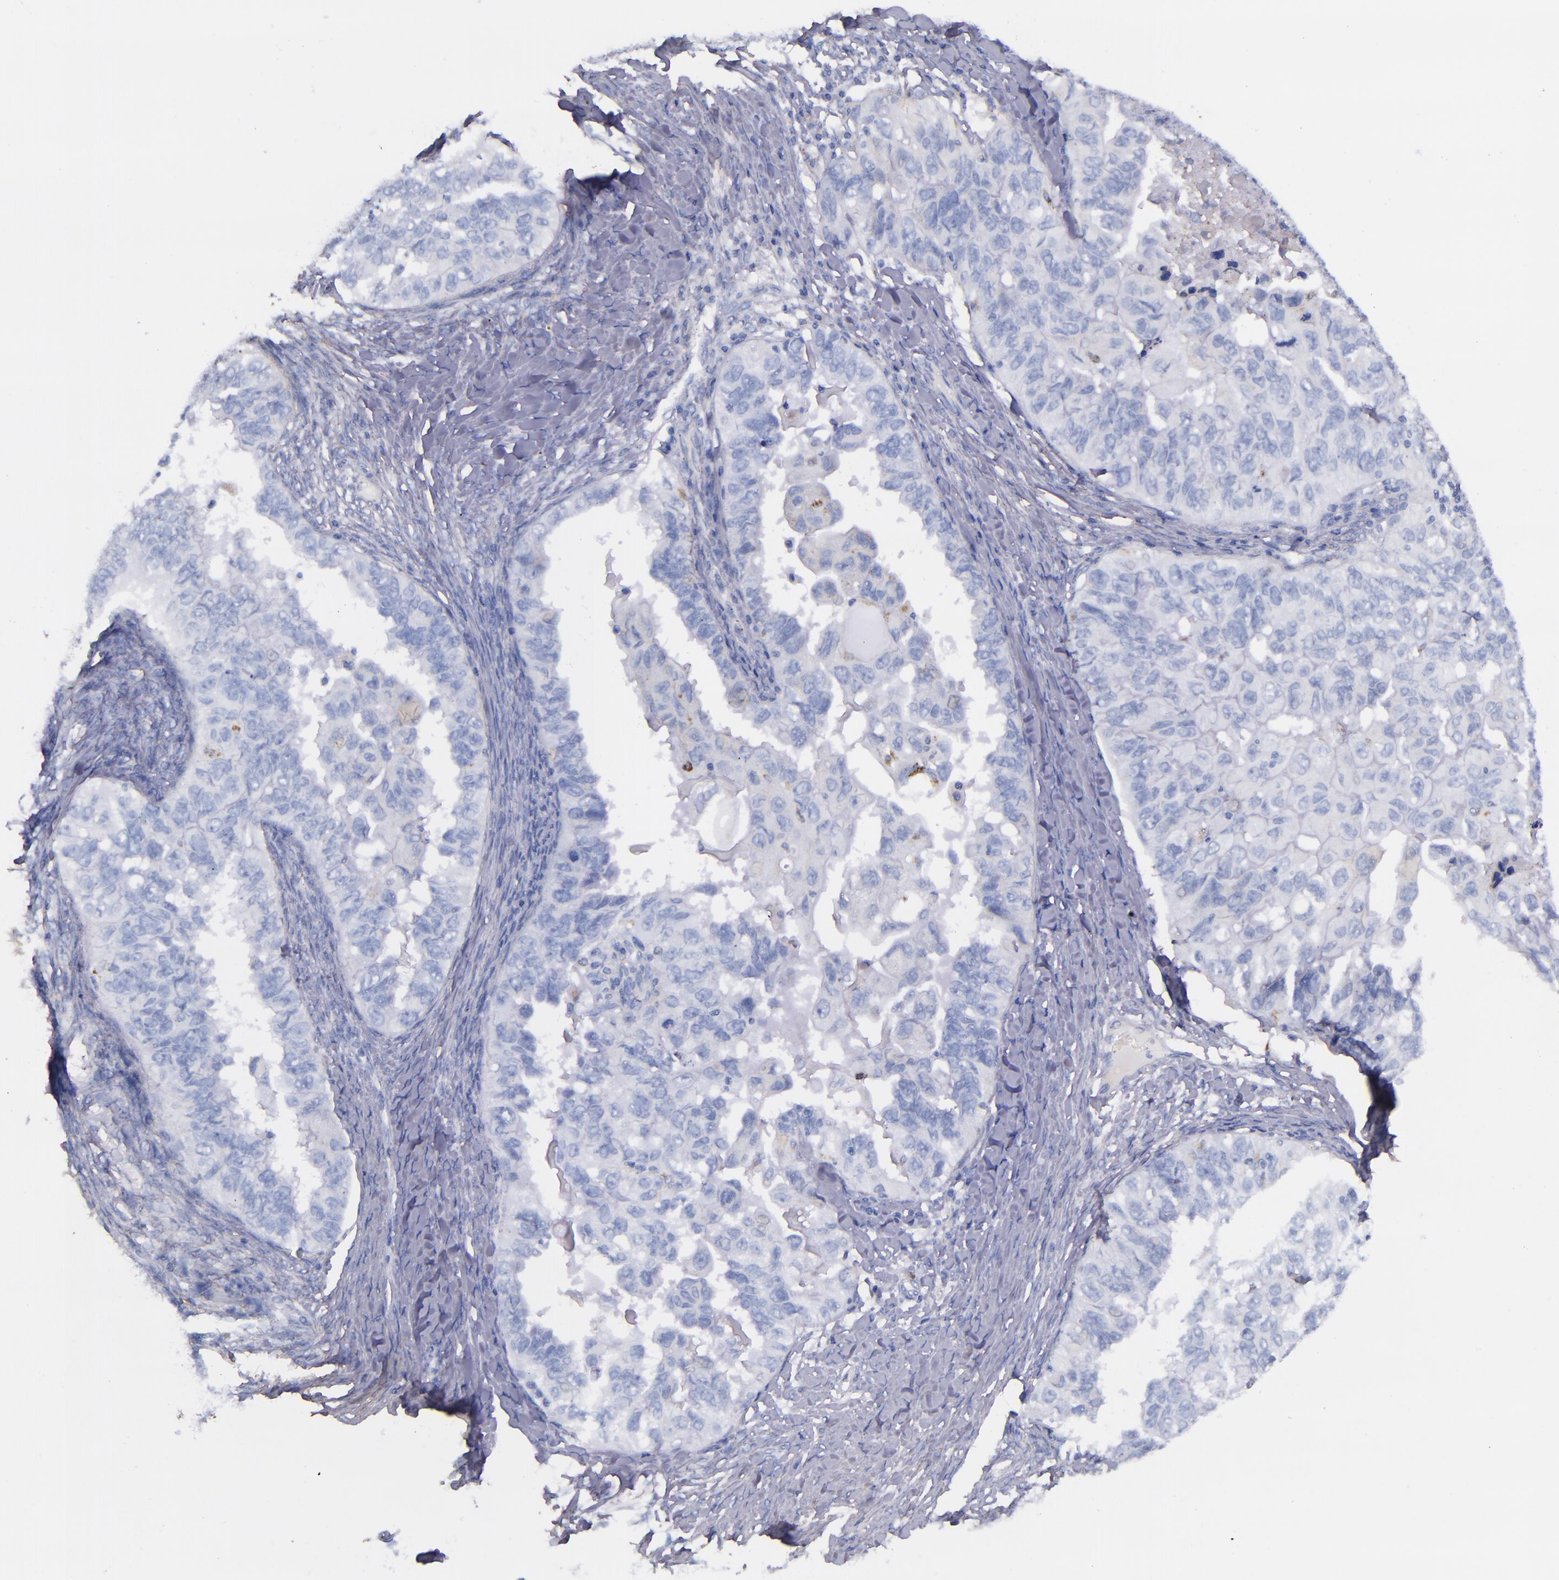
{"staining": {"intensity": "negative", "quantity": "none", "location": "none"}, "tissue": "ovarian cancer", "cell_type": "Tumor cells", "image_type": "cancer", "snomed": [{"axis": "morphology", "description": "Cystadenocarcinoma, serous, NOS"}, {"axis": "topography", "description": "Ovary"}], "caption": "Immunohistochemistry (IHC) image of ovarian serous cystadenocarcinoma stained for a protein (brown), which displays no positivity in tumor cells.", "gene": "IVL", "patient": {"sex": "female", "age": 82}}